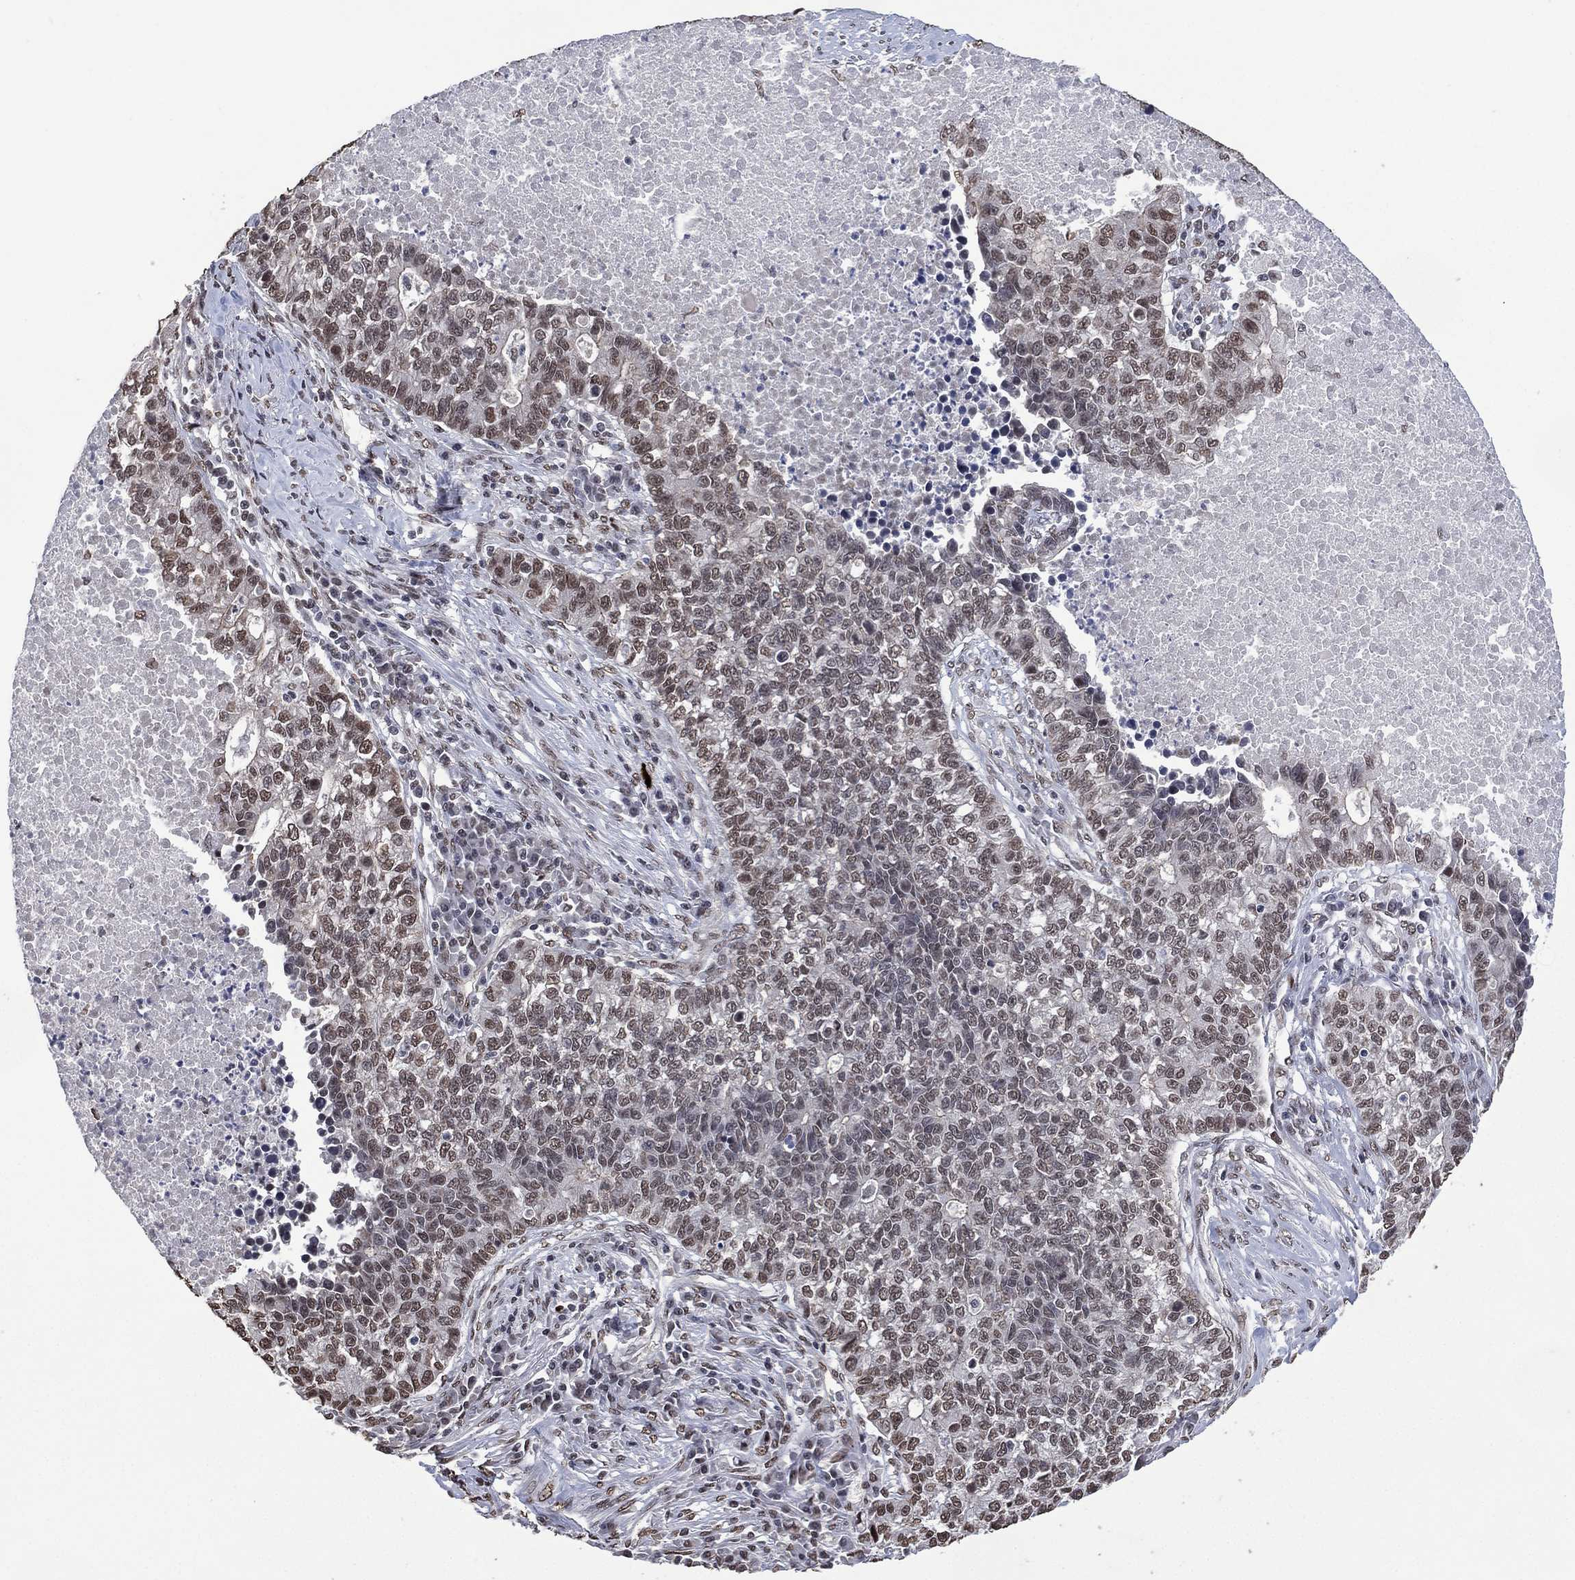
{"staining": {"intensity": "weak", "quantity": "<25%", "location": "nuclear"}, "tissue": "lung cancer", "cell_type": "Tumor cells", "image_type": "cancer", "snomed": [{"axis": "morphology", "description": "Adenocarcinoma, NOS"}, {"axis": "topography", "description": "Lung"}], "caption": "Adenocarcinoma (lung) was stained to show a protein in brown. There is no significant positivity in tumor cells.", "gene": "EHMT1", "patient": {"sex": "male", "age": 57}}